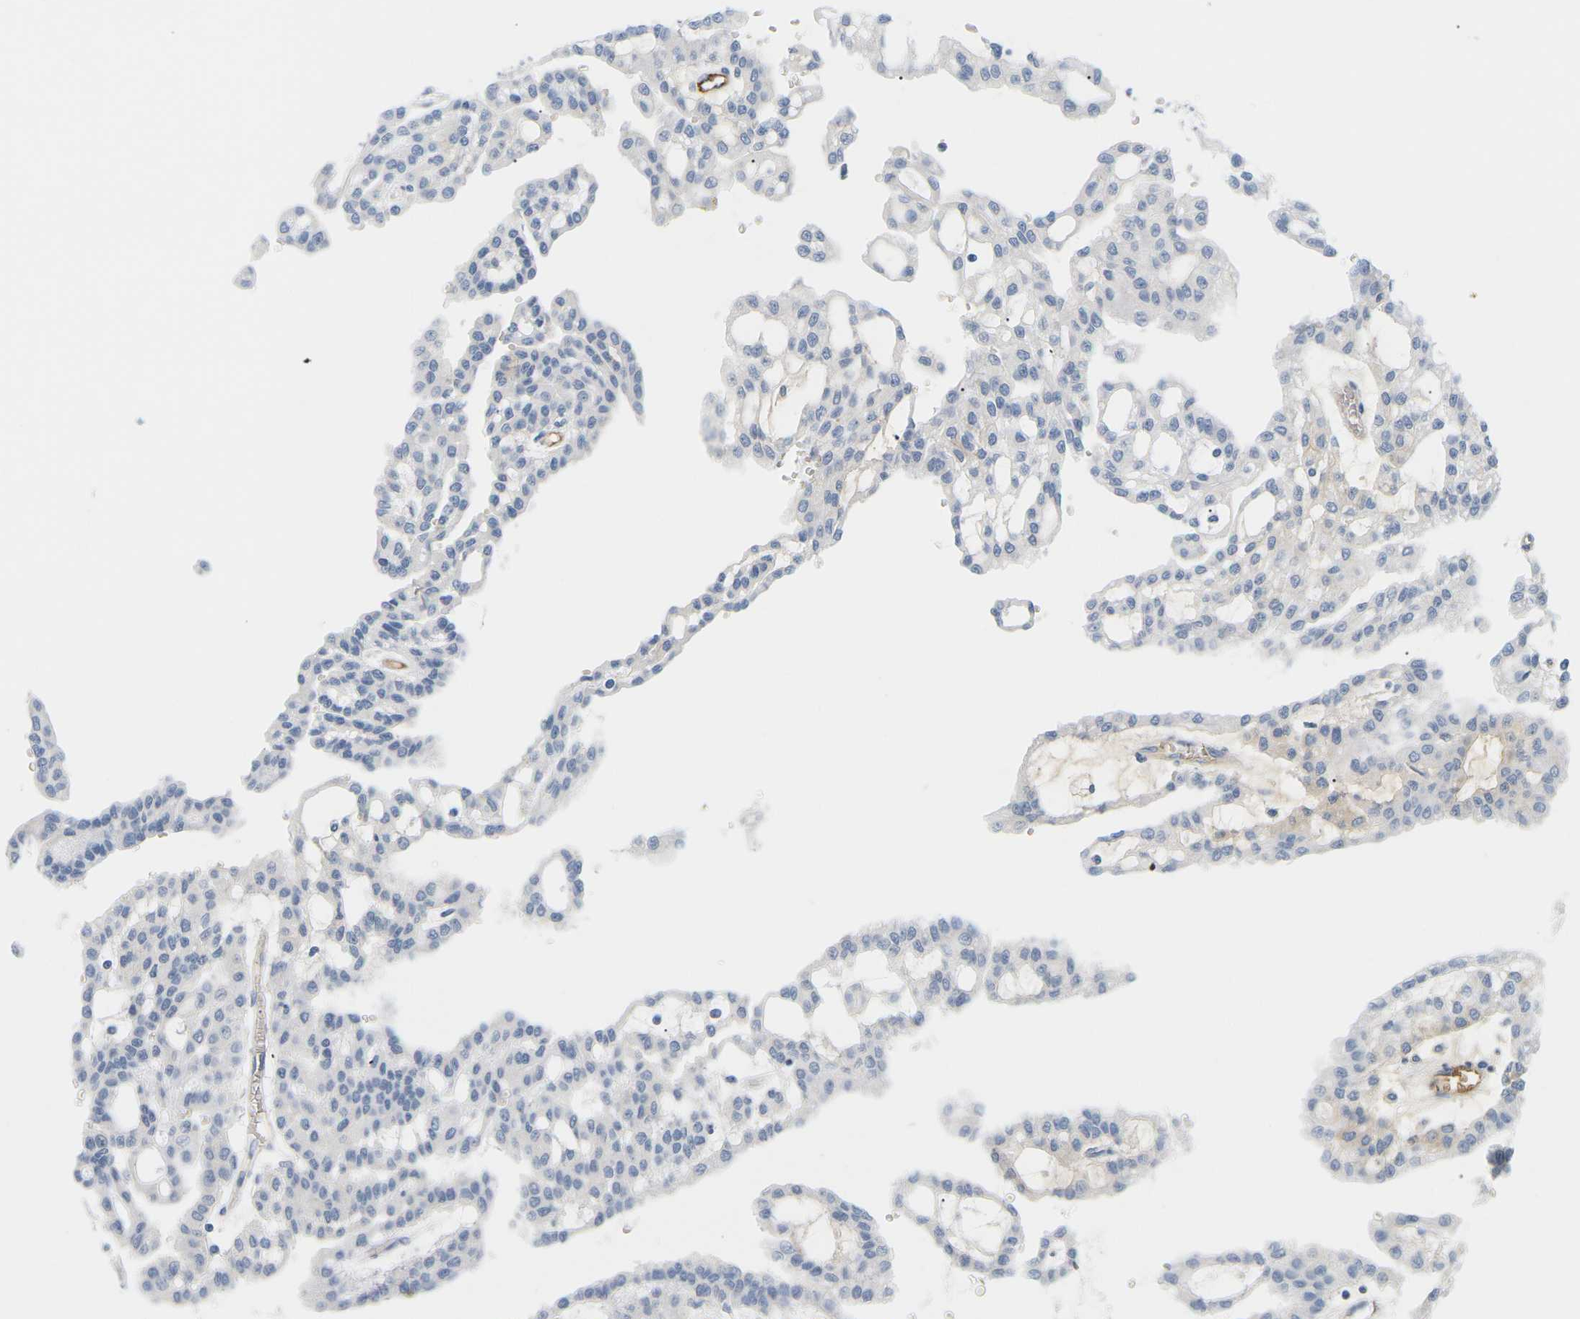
{"staining": {"intensity": "negative", "quantity": "none", "location": "none"}, "tissue": "renal cancer", "cell_type": "Tumor cells", "image_type": "cancer", "snomed": [{"axis": "morphology", "description": "Adenocarcinoma, NOS"}, {"axis": "topography", "description": "Kidney"}], "caption": "Photomicrograph shows no significant protein positivity in tumor cells of renal cancer (adenocarcinoma). (DAB (3,3'-diaminobenzidine) immunohistochemistry (IHC) with hematoxylin counter stain).", "gene": "APOB", "patient": {"sex": "male", "age": 63}}